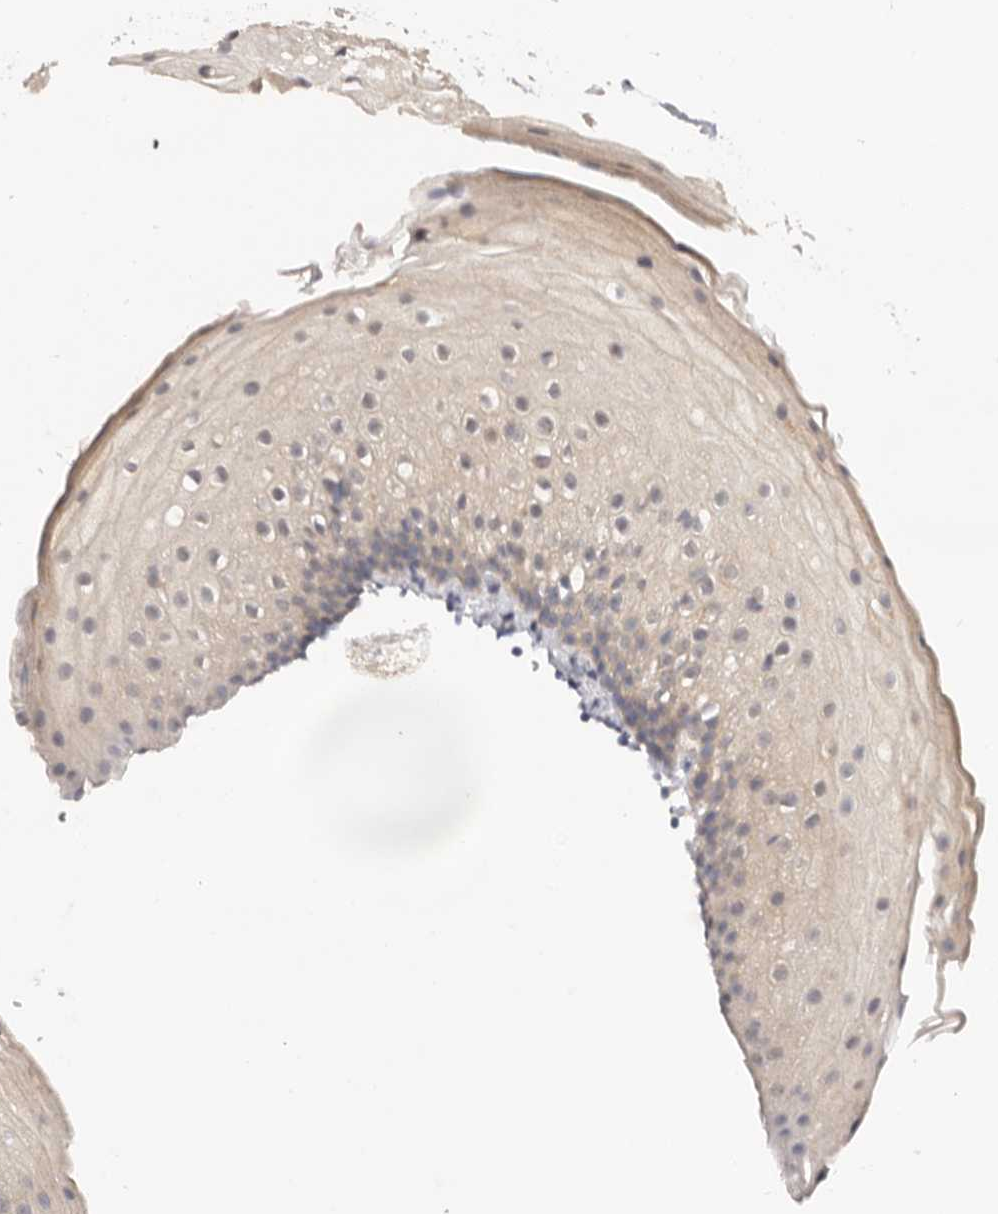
{"staining": {"intensity": "moderate", "quantity": "<25%", "location": "cytoplasmic/membranous"}, "tissue": "oral mucosa", "cell_type": "Squamous epithelial cells", "image_type": "normal", "snomed": [{"axis": "morphology", "description": "Normal tissue, NOS"}, {"axis": "topography", "description": "Oral tissue"}], "caption": "Moderate cytoplasmic/membranous staining is seen in approximately <25% of squamous epithelial cells in normal oral mucosa.", "gene": "PPP1R42", "patient": {"sex": "male", "age": 28}}